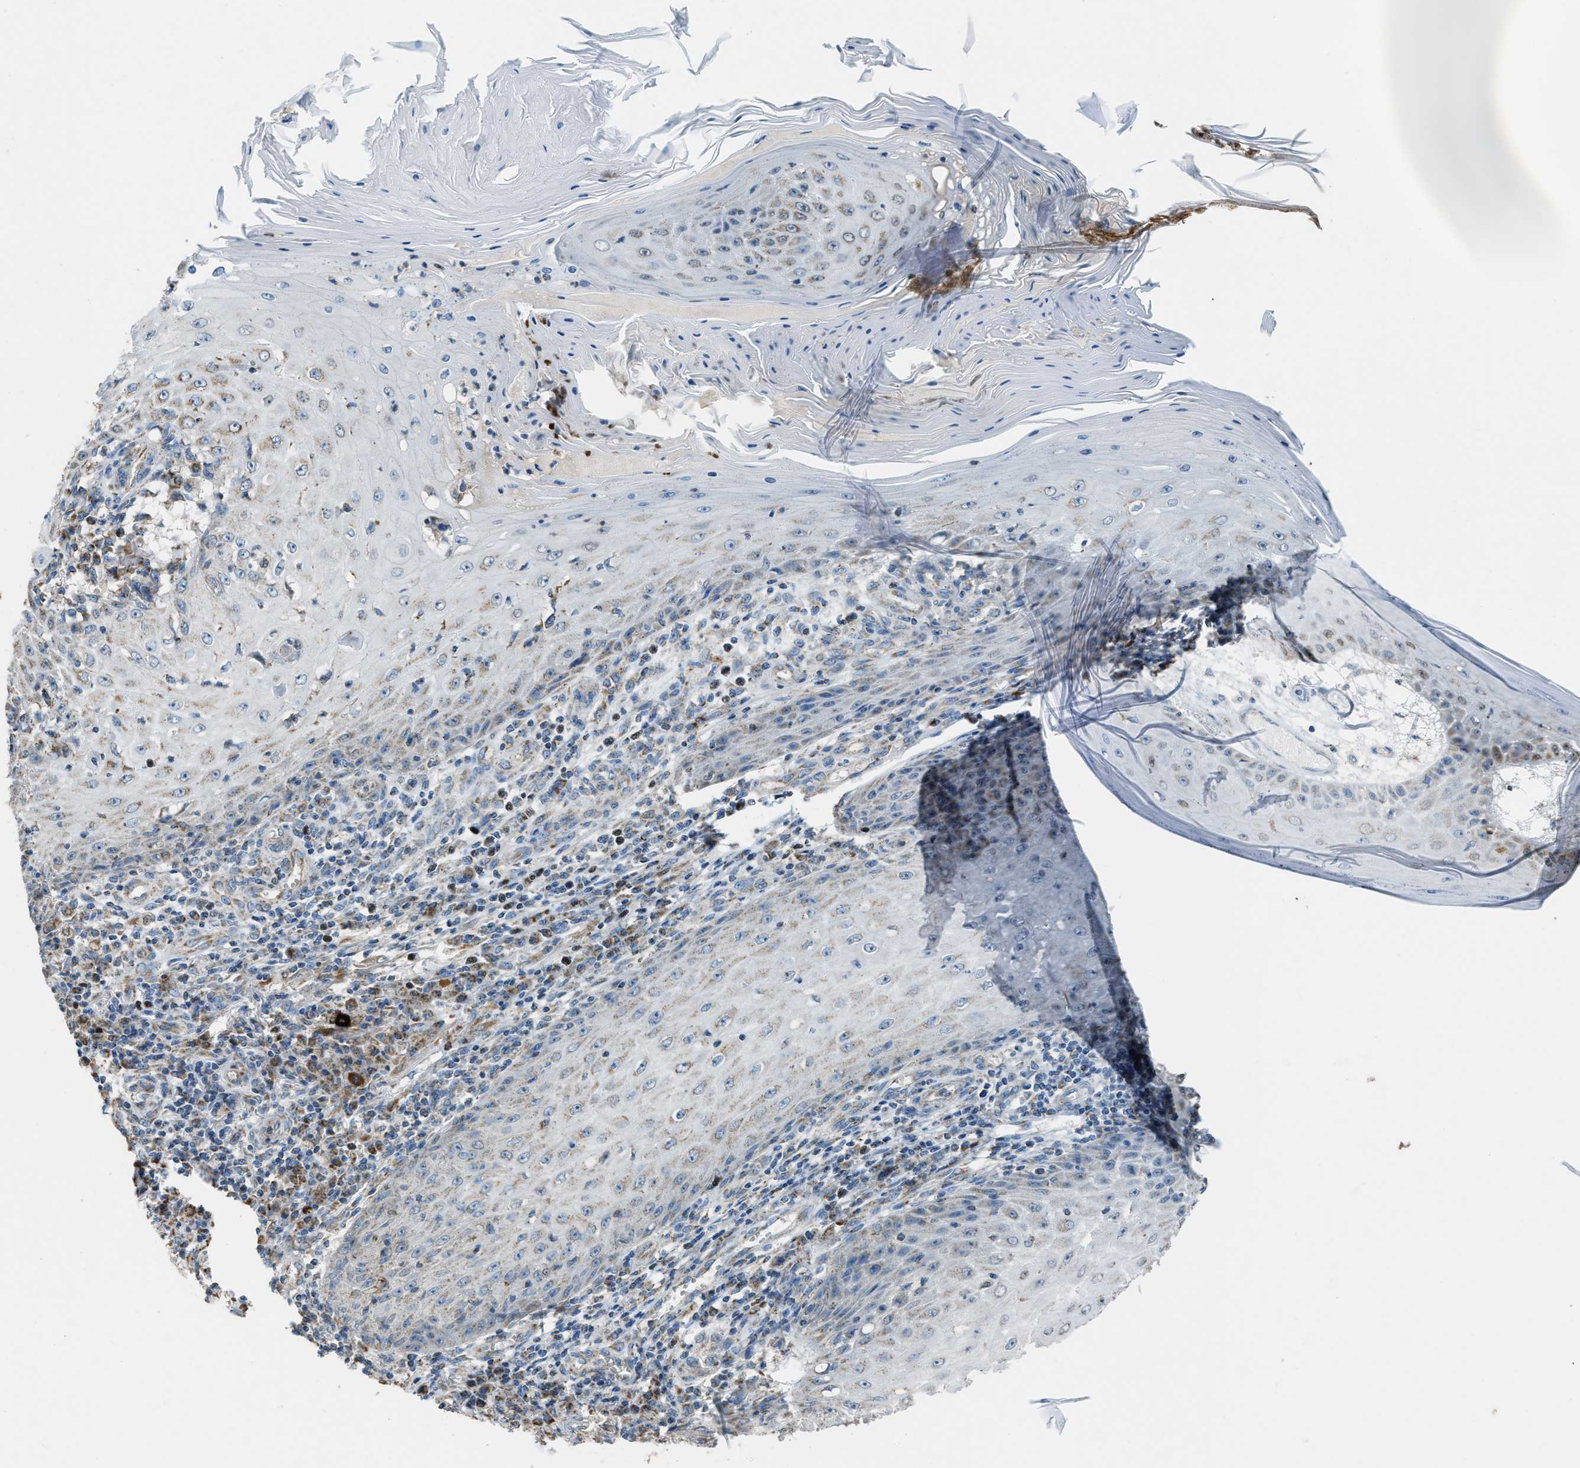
{"staining": {"intensity": "weak", "quantity": "25%-75%", "location": "cytoplasmic/membranous"}, "tissue": "skin cancer", "cell_type": "Tumor cells", "image_type": "cancer", "snomed": [{"axis": "morphology", "description": "Squamous cell carcinoma, NOS"}, {"axis": "topography", "description": "Skin"}], "caption": "Protein staining reveals weak cytoplasmic/membranous expression in about 25%-75% of tumor cells in skin cancer.", "gene": "SLC25A11", "patient": {"sex": "female", "age": 73}}